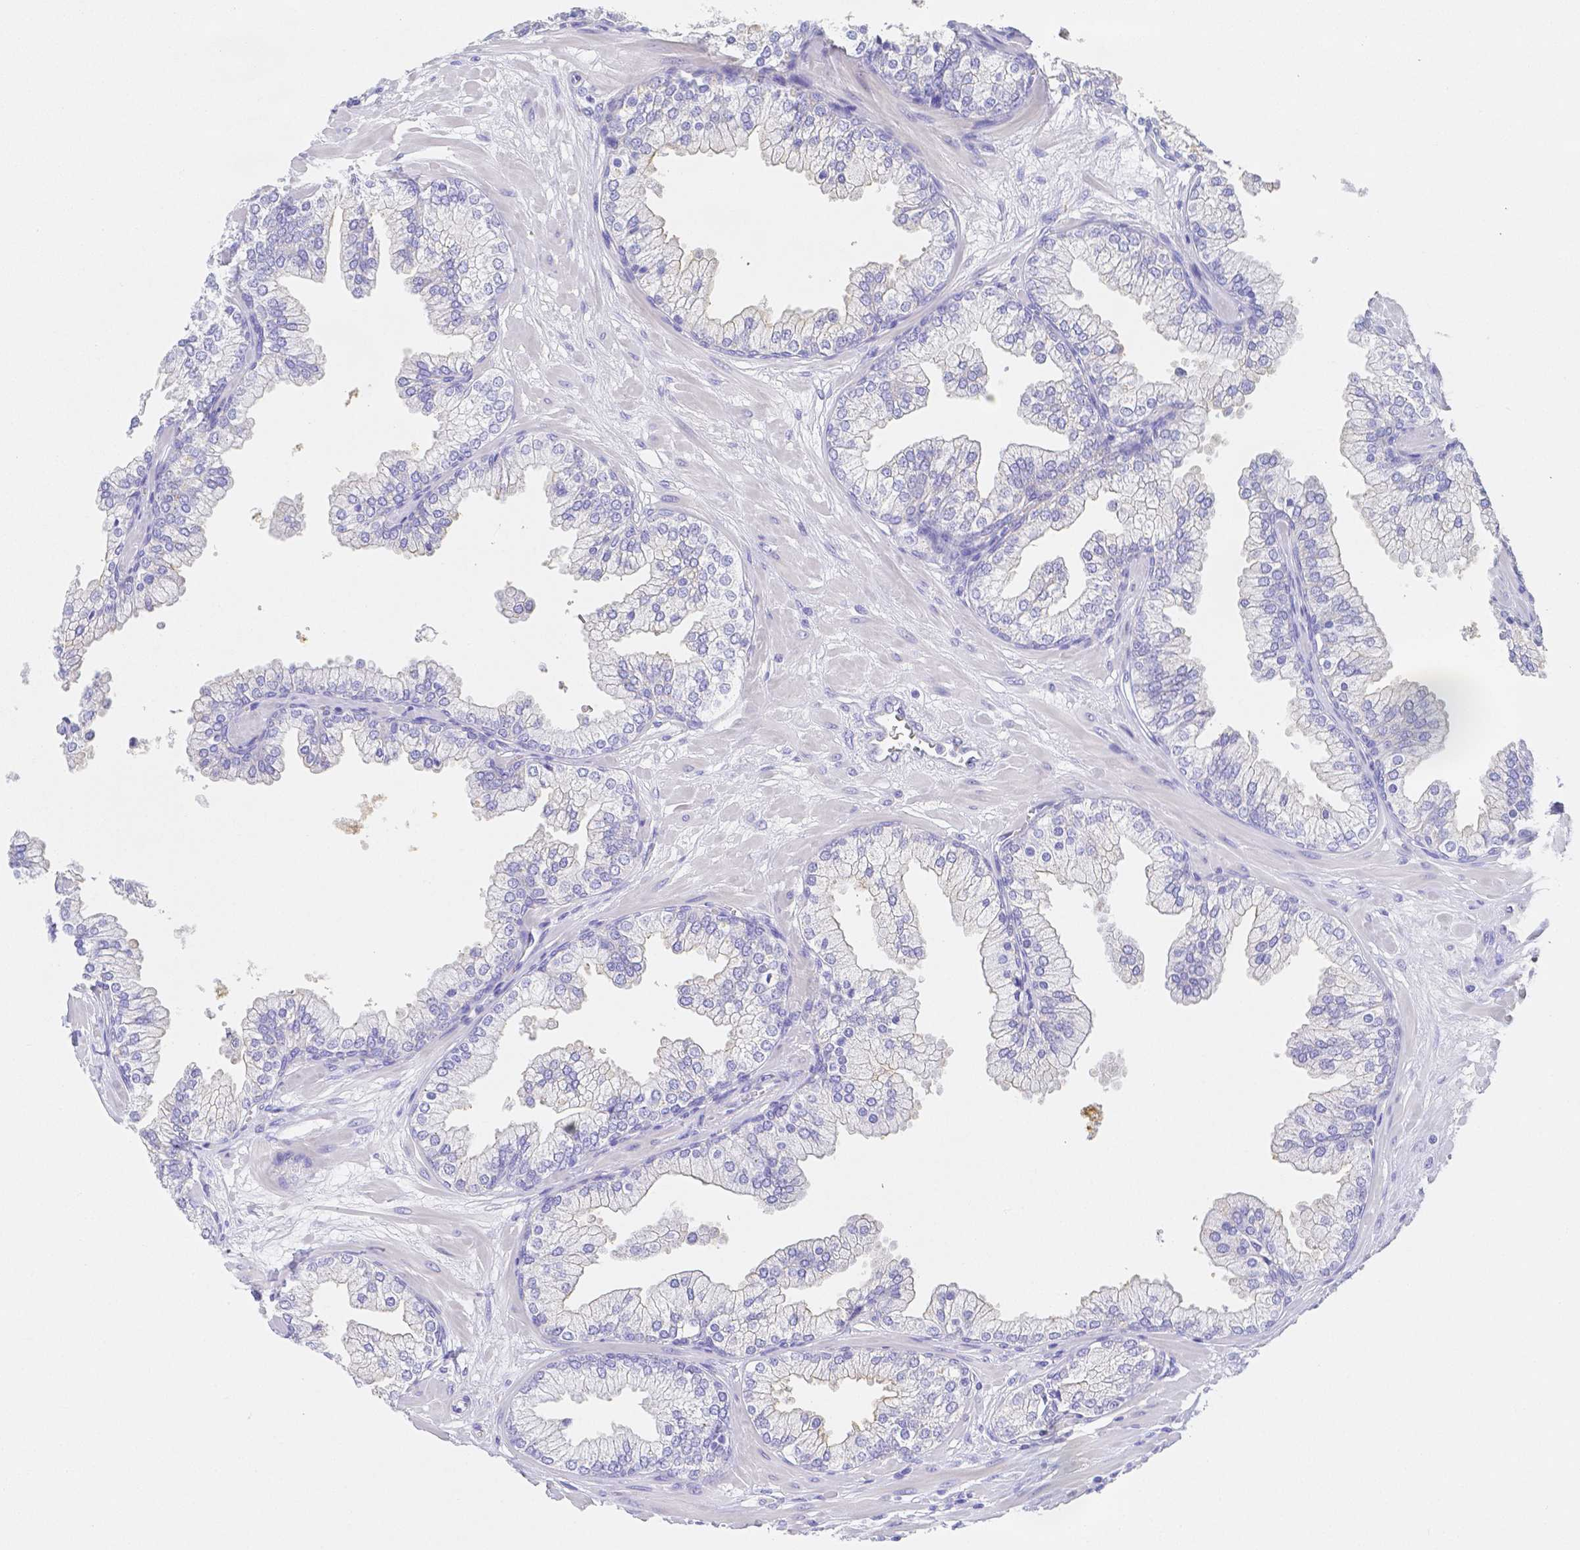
{"staining": {"intensity": "weak", "quantity": "<25%", "location": "cytoplasmic/membranous"}, "tissue": "prostate", "cell_type": "Glandular cells", "image_type": "normal", "snomed": [{"axis": "morphology", "description": "Normal tissue, NOS"}, {"axis": "topography", "description": "Prostate"}, {"axis": "topography", "description": "Peripheral nerve tissue"}], "caption": "Immunohistochemical staining of benign prostate reveals no significant staining in glandular cells.", "gene": "ZG16B", "patient": {"sex": "male", "age": 61}}